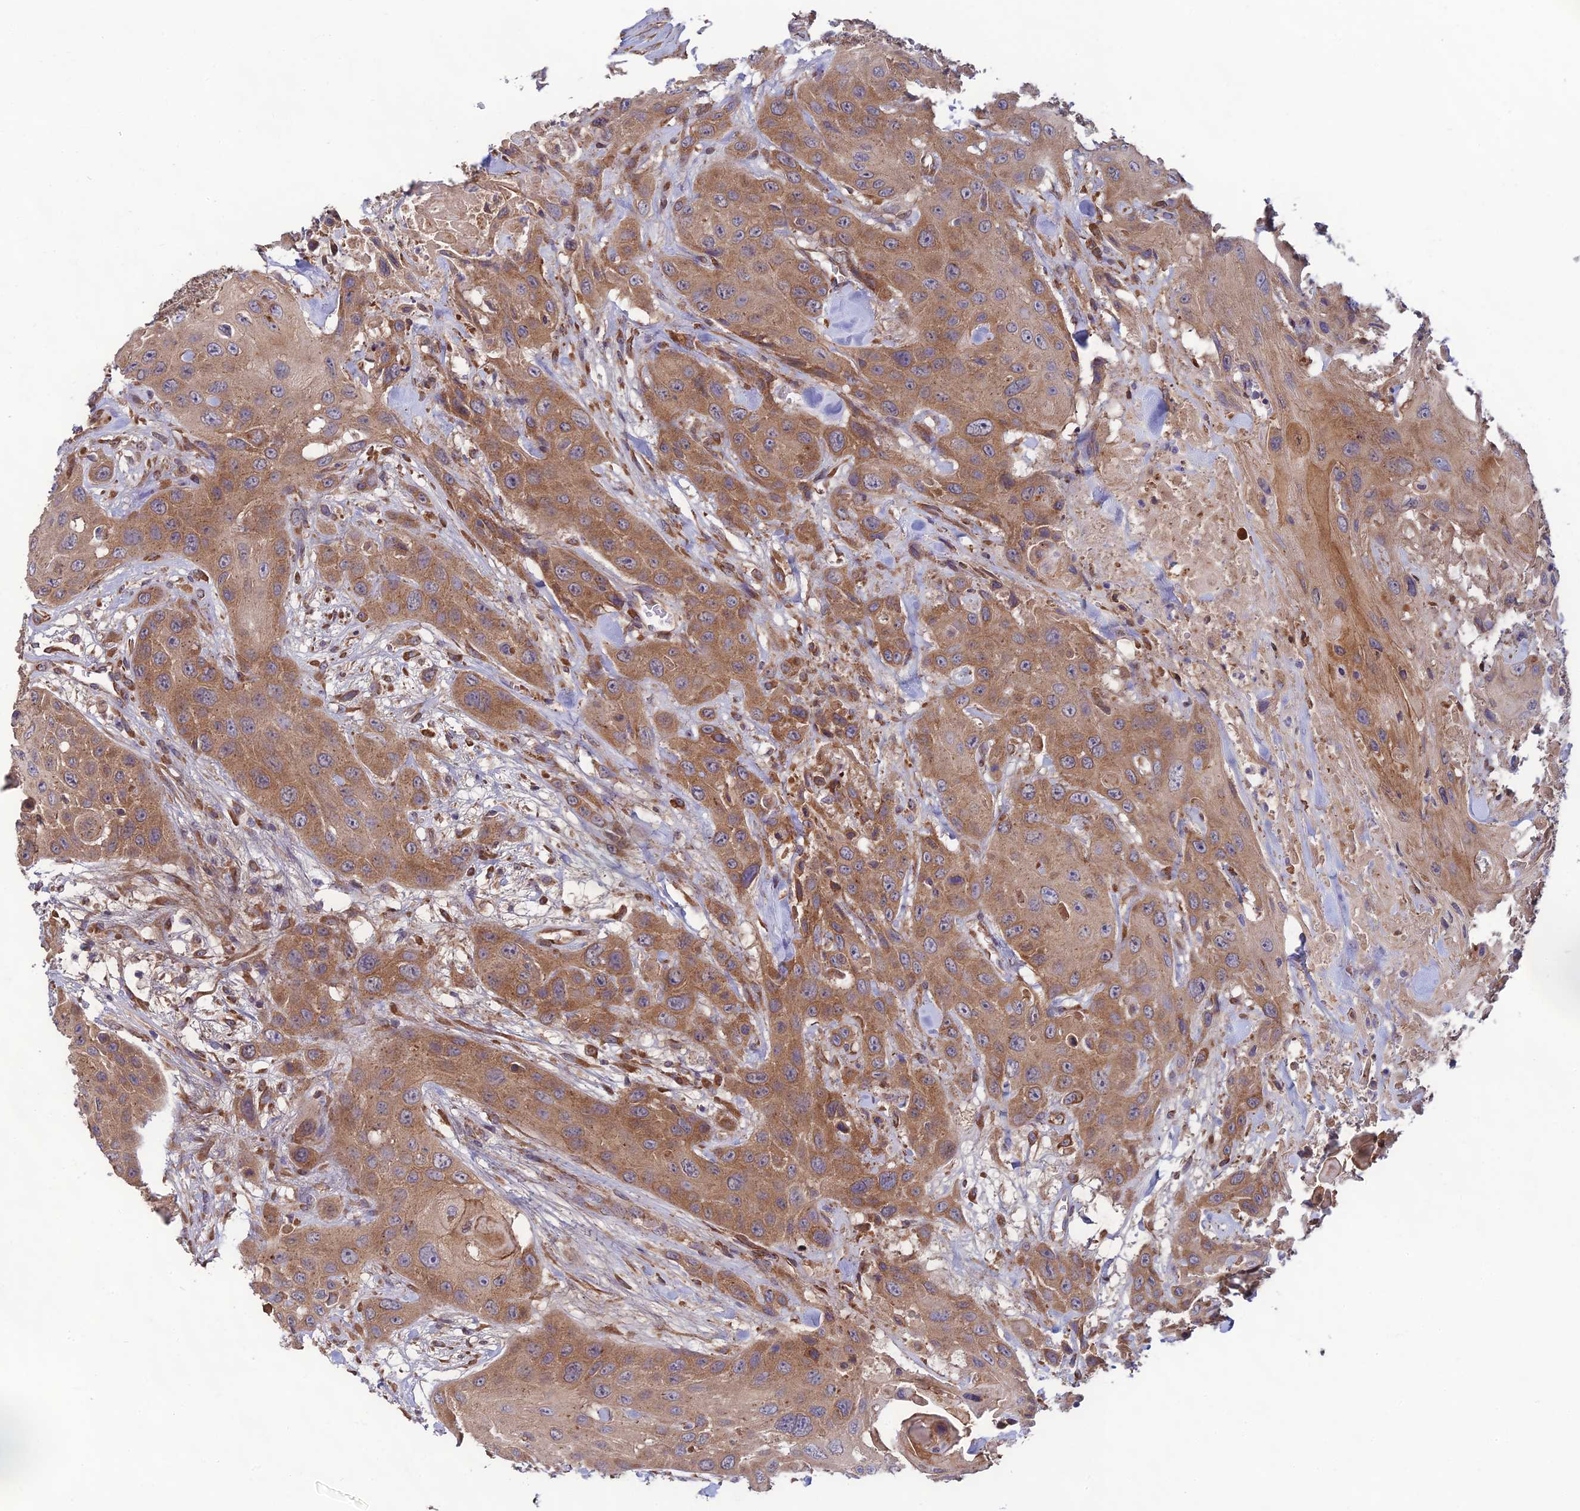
{"staining": {"intensity": "moderate", "quantity": ">75%", "location": "cytoplasmic/membranous"}, "tissue": "head and neck cancer", "cell_type": "Tumor cells", "image_type": "cancer", "snomed": [{"axis": "morphology", "description": "Squamous cell carcinoma, NOS"}, {"axis": "topography", "description": "Head-Neck"}], "caption": "Immunohistochemistry (IHC) of head and neck squamous cell carcinoma displays medium levels of moderate cytoplasmic/membranous staining in approximately >75% of tumor cells.", "gene": "MRNIP", "patient": {"sex": "male", "age": 81}}